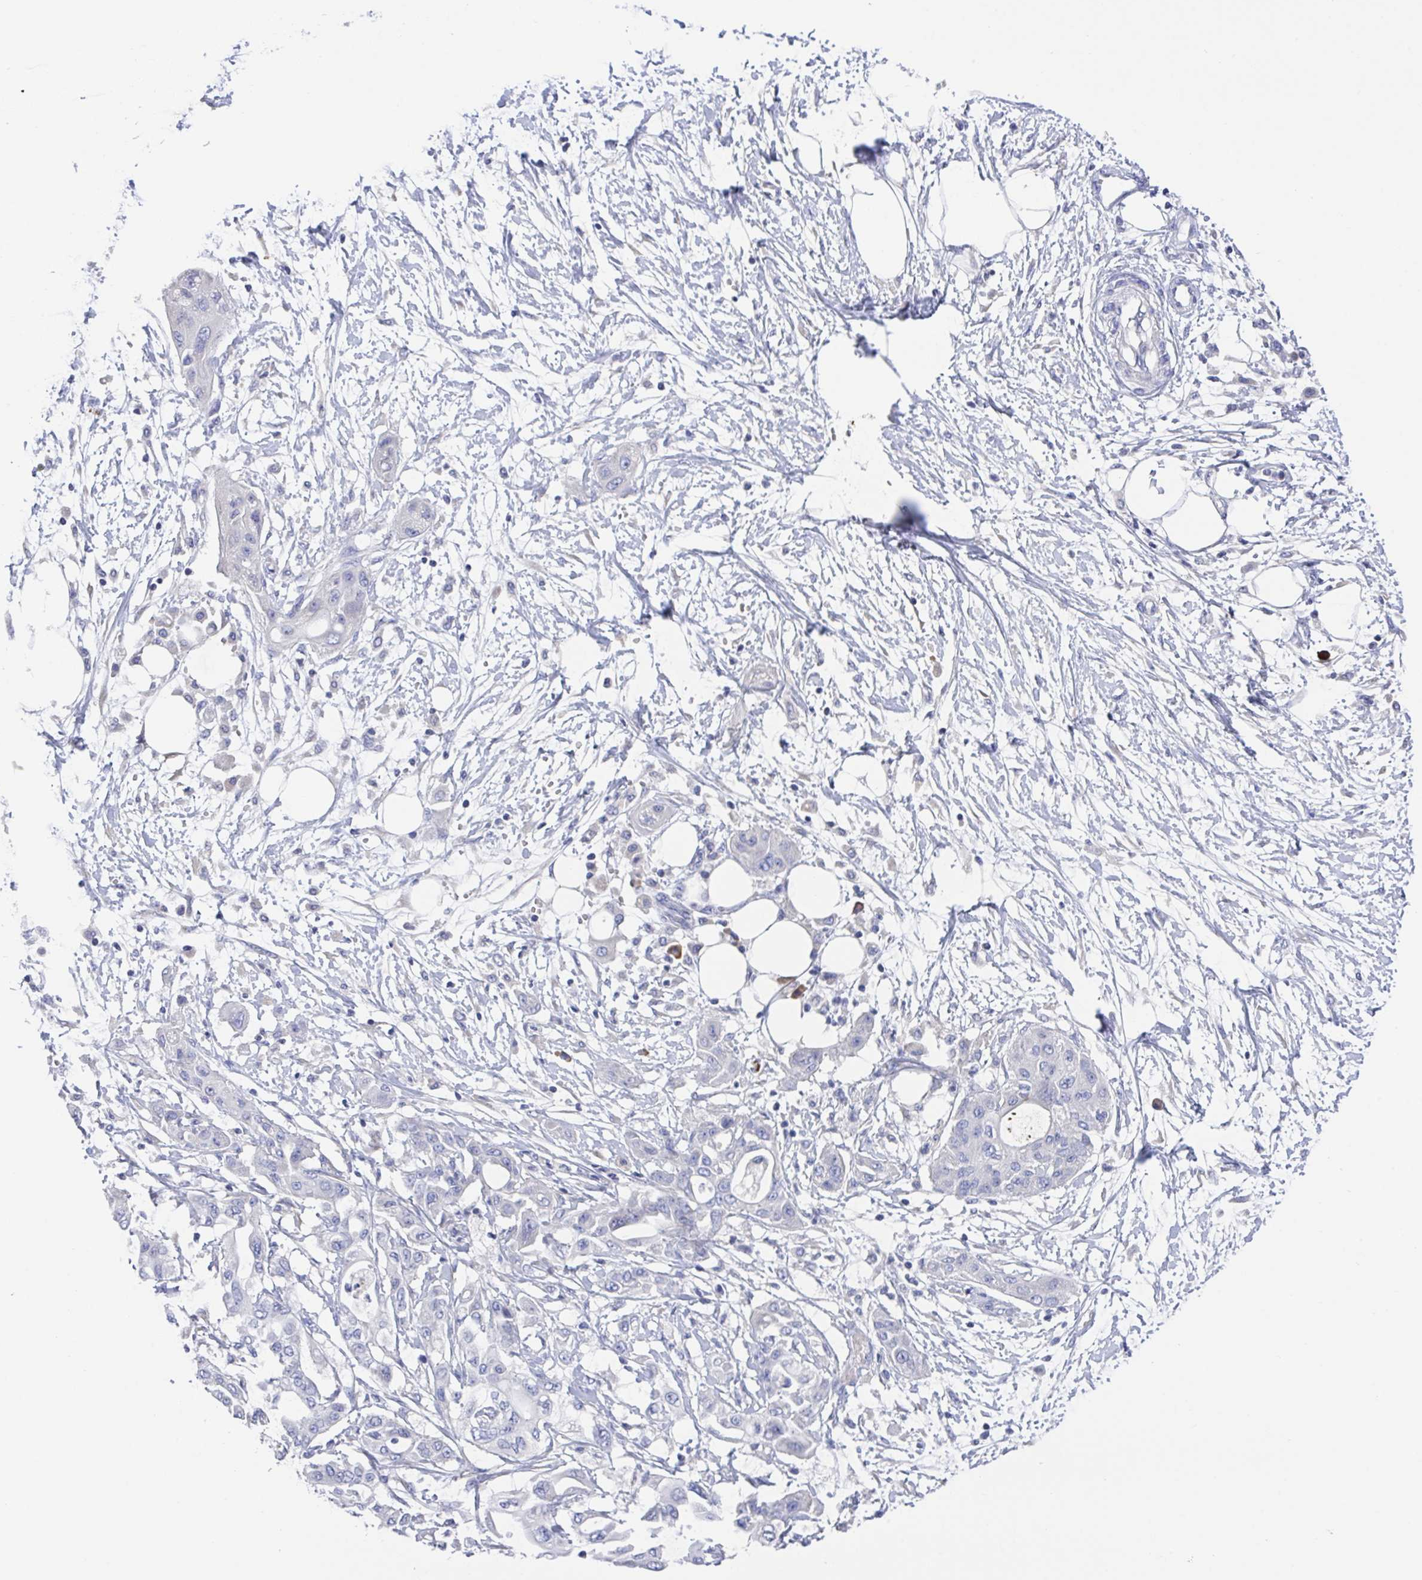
{"staining": {"intensity": "negative", "quantity": "none", "location": "none"}, "tissue": "pancreatic cancer", "cell_type": "Tumor cells", "image_type": "cancer", "snomed": [{"axis": "morphology", "description": "Adenocarcinoma, NOS"}, {"axis": "topography", "description": "Pancreas"}], "caption": "This micrograph is of pancreatic cancer (adenocarcinoma) stained with immunohistochemistry (IHC) to label a protein in brown with the nuclei are counter-stained blue. There is no staining in tumor cells. The staining is performed using DAB (3,3'-diaminobenzidine) brown chromogen with nuclei counter-stained in using hematoxylin.", "gene": "LRRC58", "patient": {"sex": "male", "age": 68}}